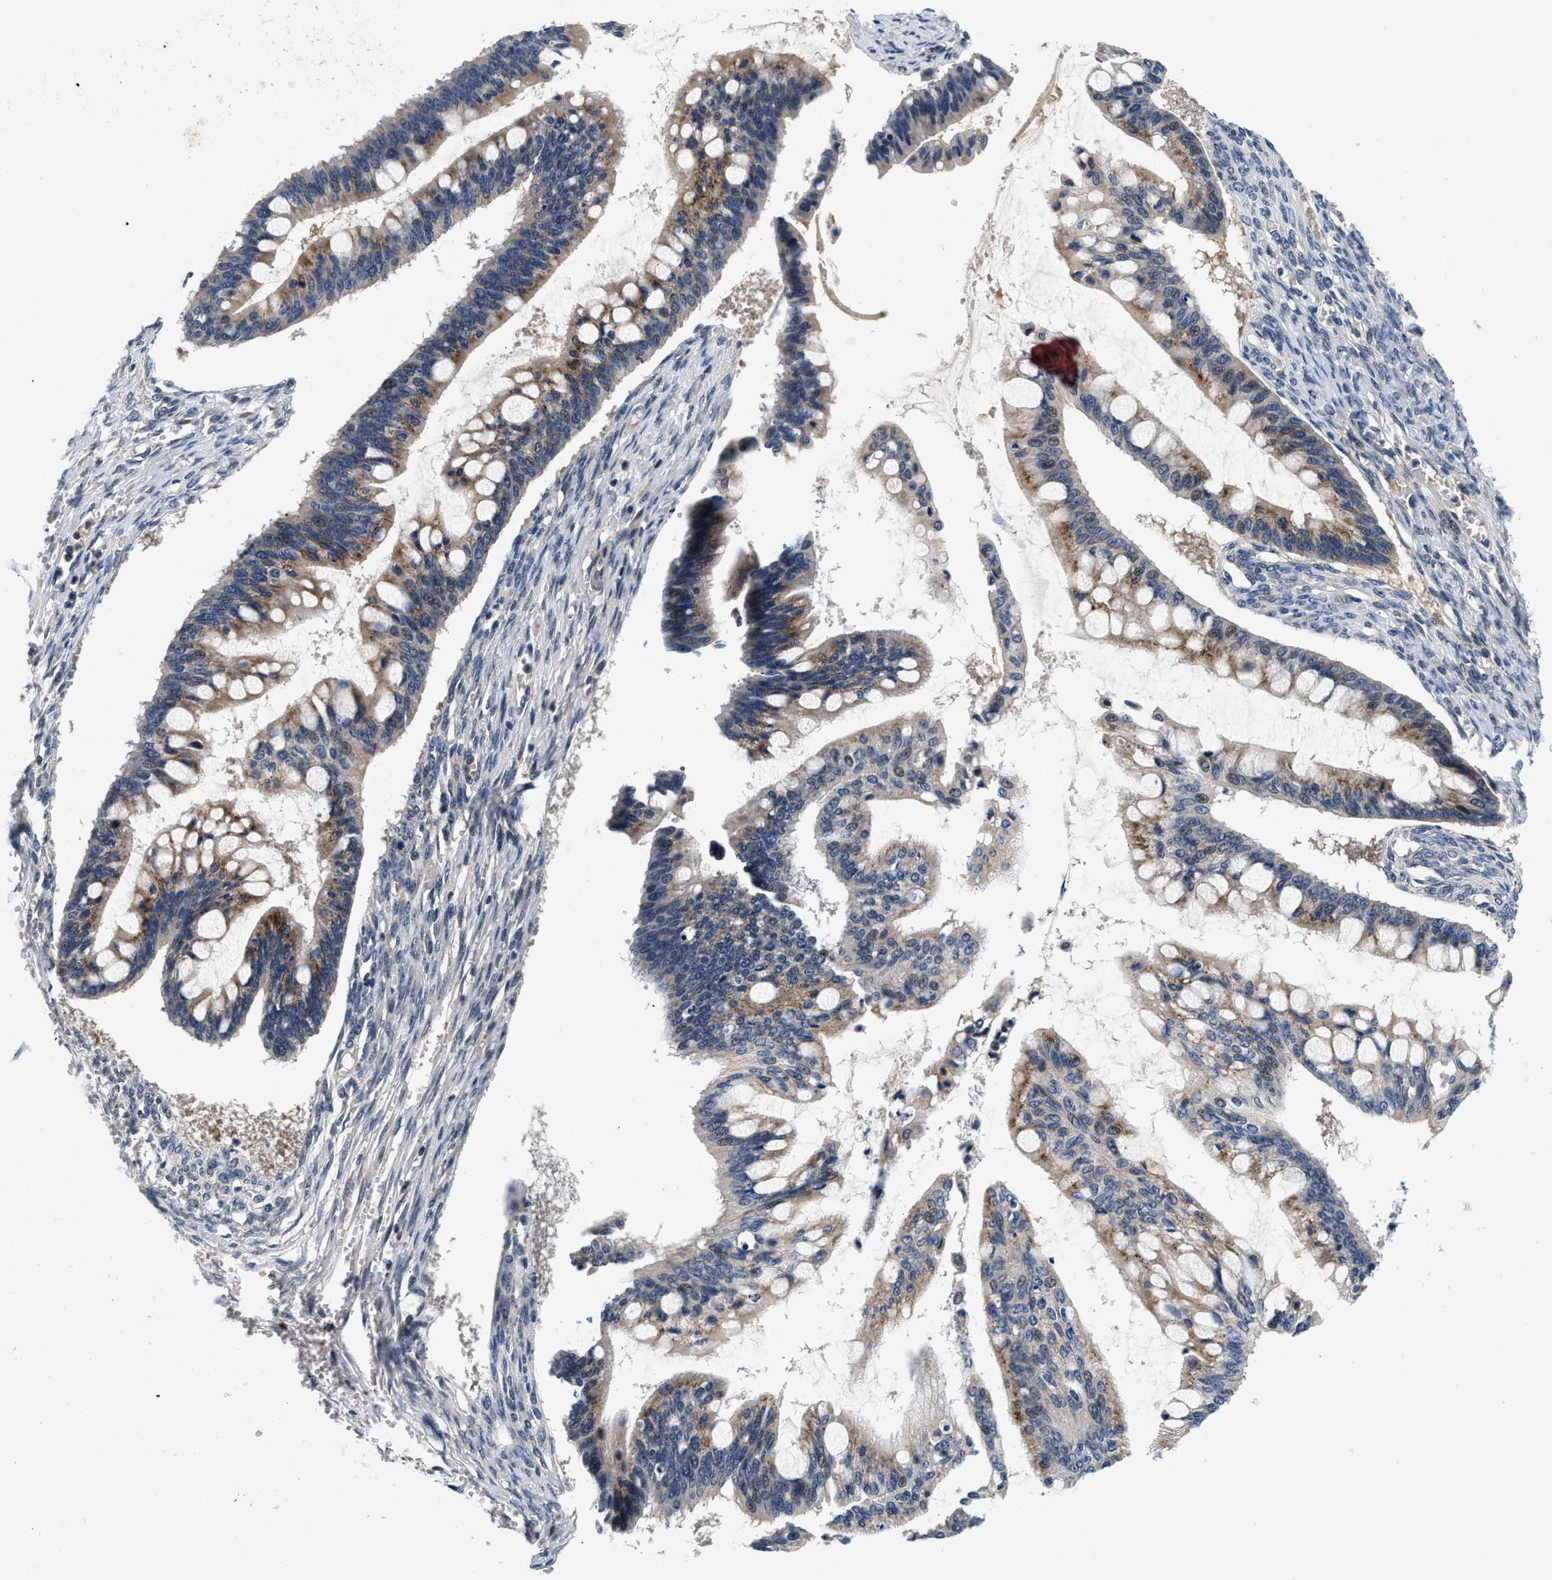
{"staining": {"intensity": "moderate", "quantity": ">75%", "location": "cytoplasmic/membranous"}, "tissue": "ovarian cancer", "cell_type": "Tumor cells", "image_type": "cancer", "snomed": [{"axis": "morphology", "description": "Cystadenocarcinoma, mucinous, NOS"}, {"axis": "topography", "description": "Ovary"}], "caption": "This is an image of IHC staining of ovarian cancer (mucinous cystadenocarcinoma), which shows moderate expression in the cytoplasmic/membranous of tumor cells.", "gene": "PDP1", "patient": {"sex": "female", "age": 73}}